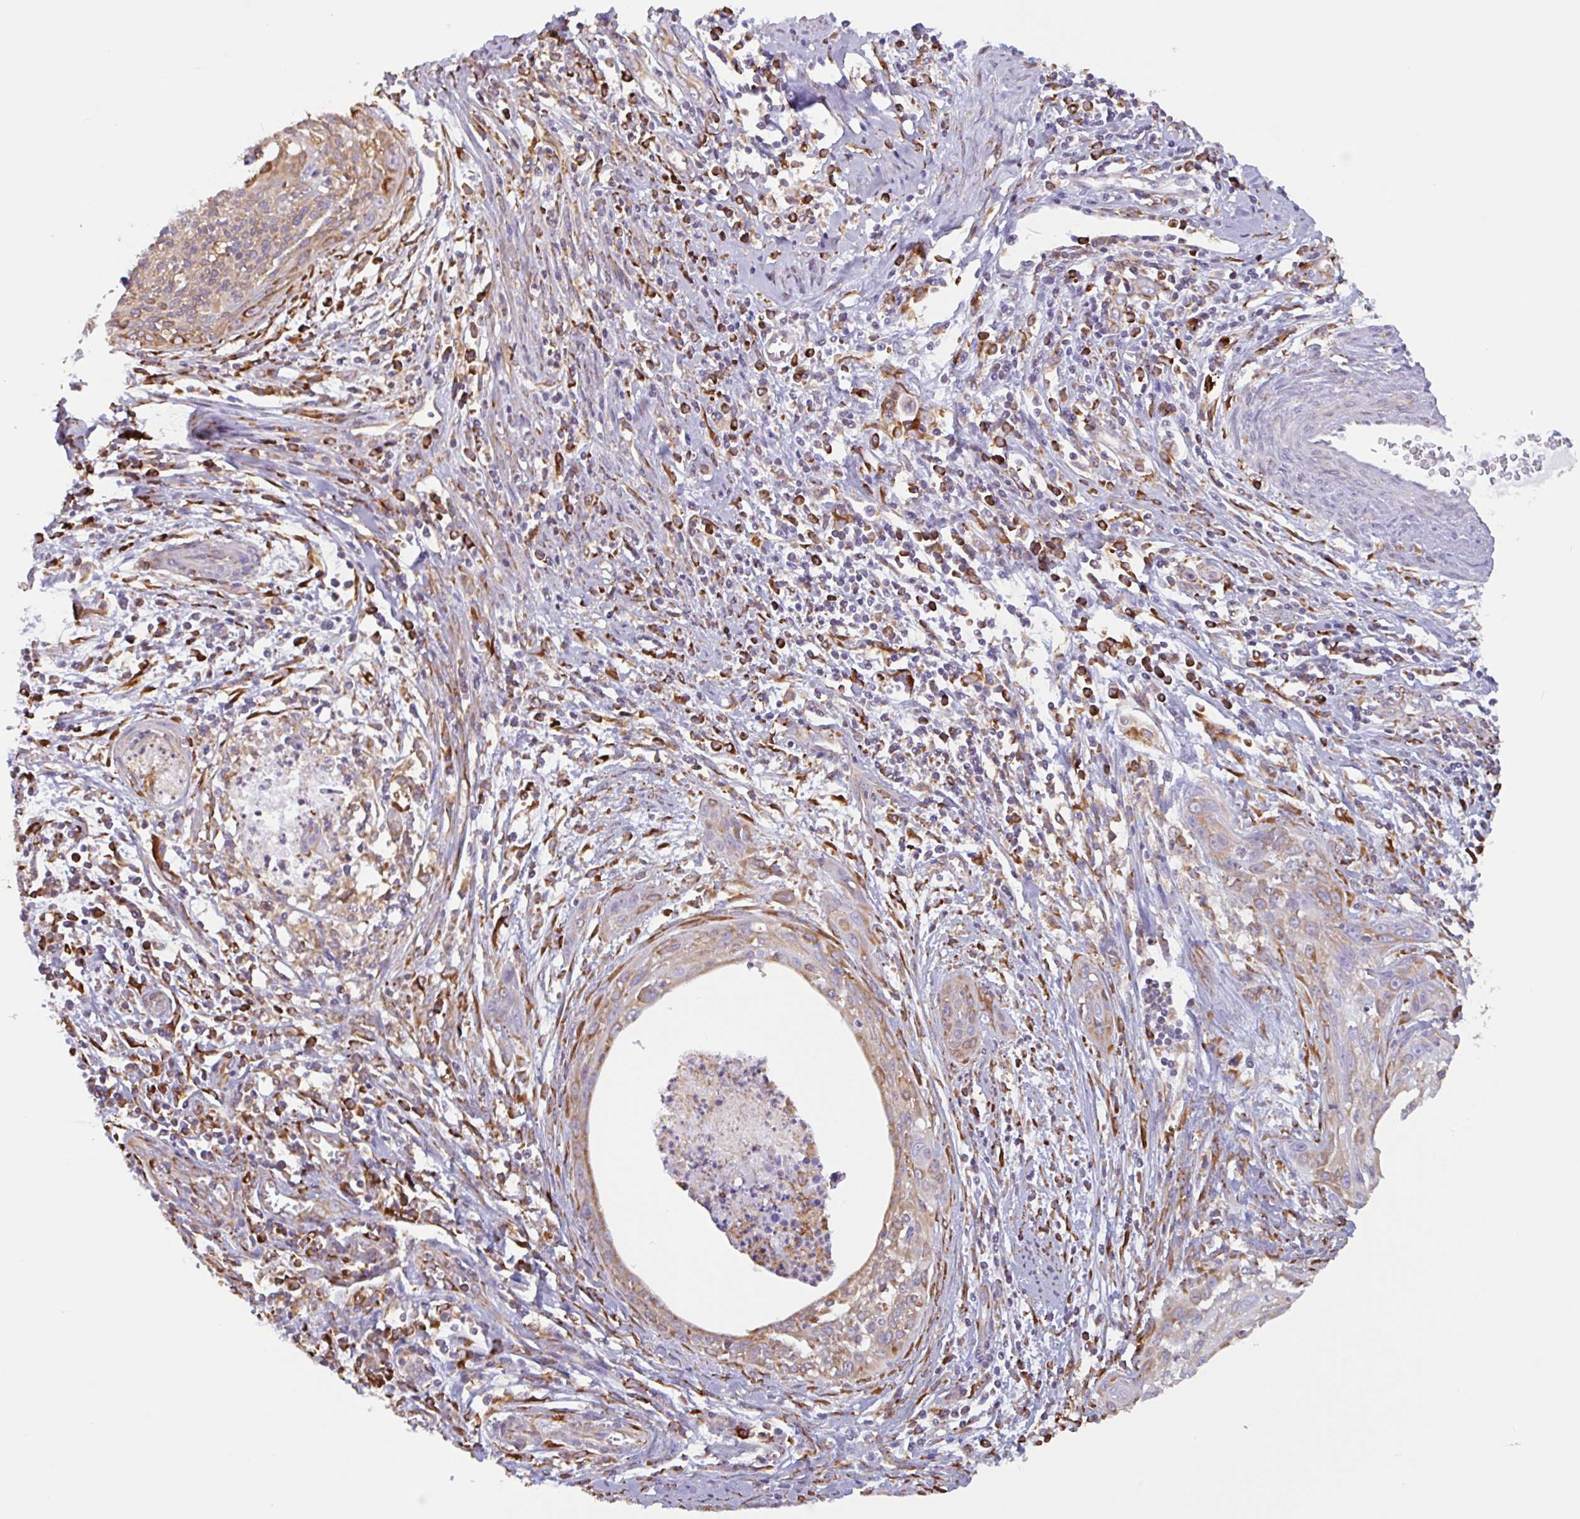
{"staining": {"intensity": "weak", "quantity": "<25%", "location": "cytoplasmic/membranous"}, "tissue": "cervical cancer", "cell_type": "Tumor cells", "image_type": "cancer", "snomed": [{"axis": "morphology", "description": "Squamous cell carcinoma, NOS"}, {"axis": "topography", "description": "Cervix"}], "caption": "An image of squamous cell carcinoma (cervical) stained for a protein exhibits no brown staining in tumor cells.", "gene": "DOK4", "patient": {"sex": "female", "age": 55}}